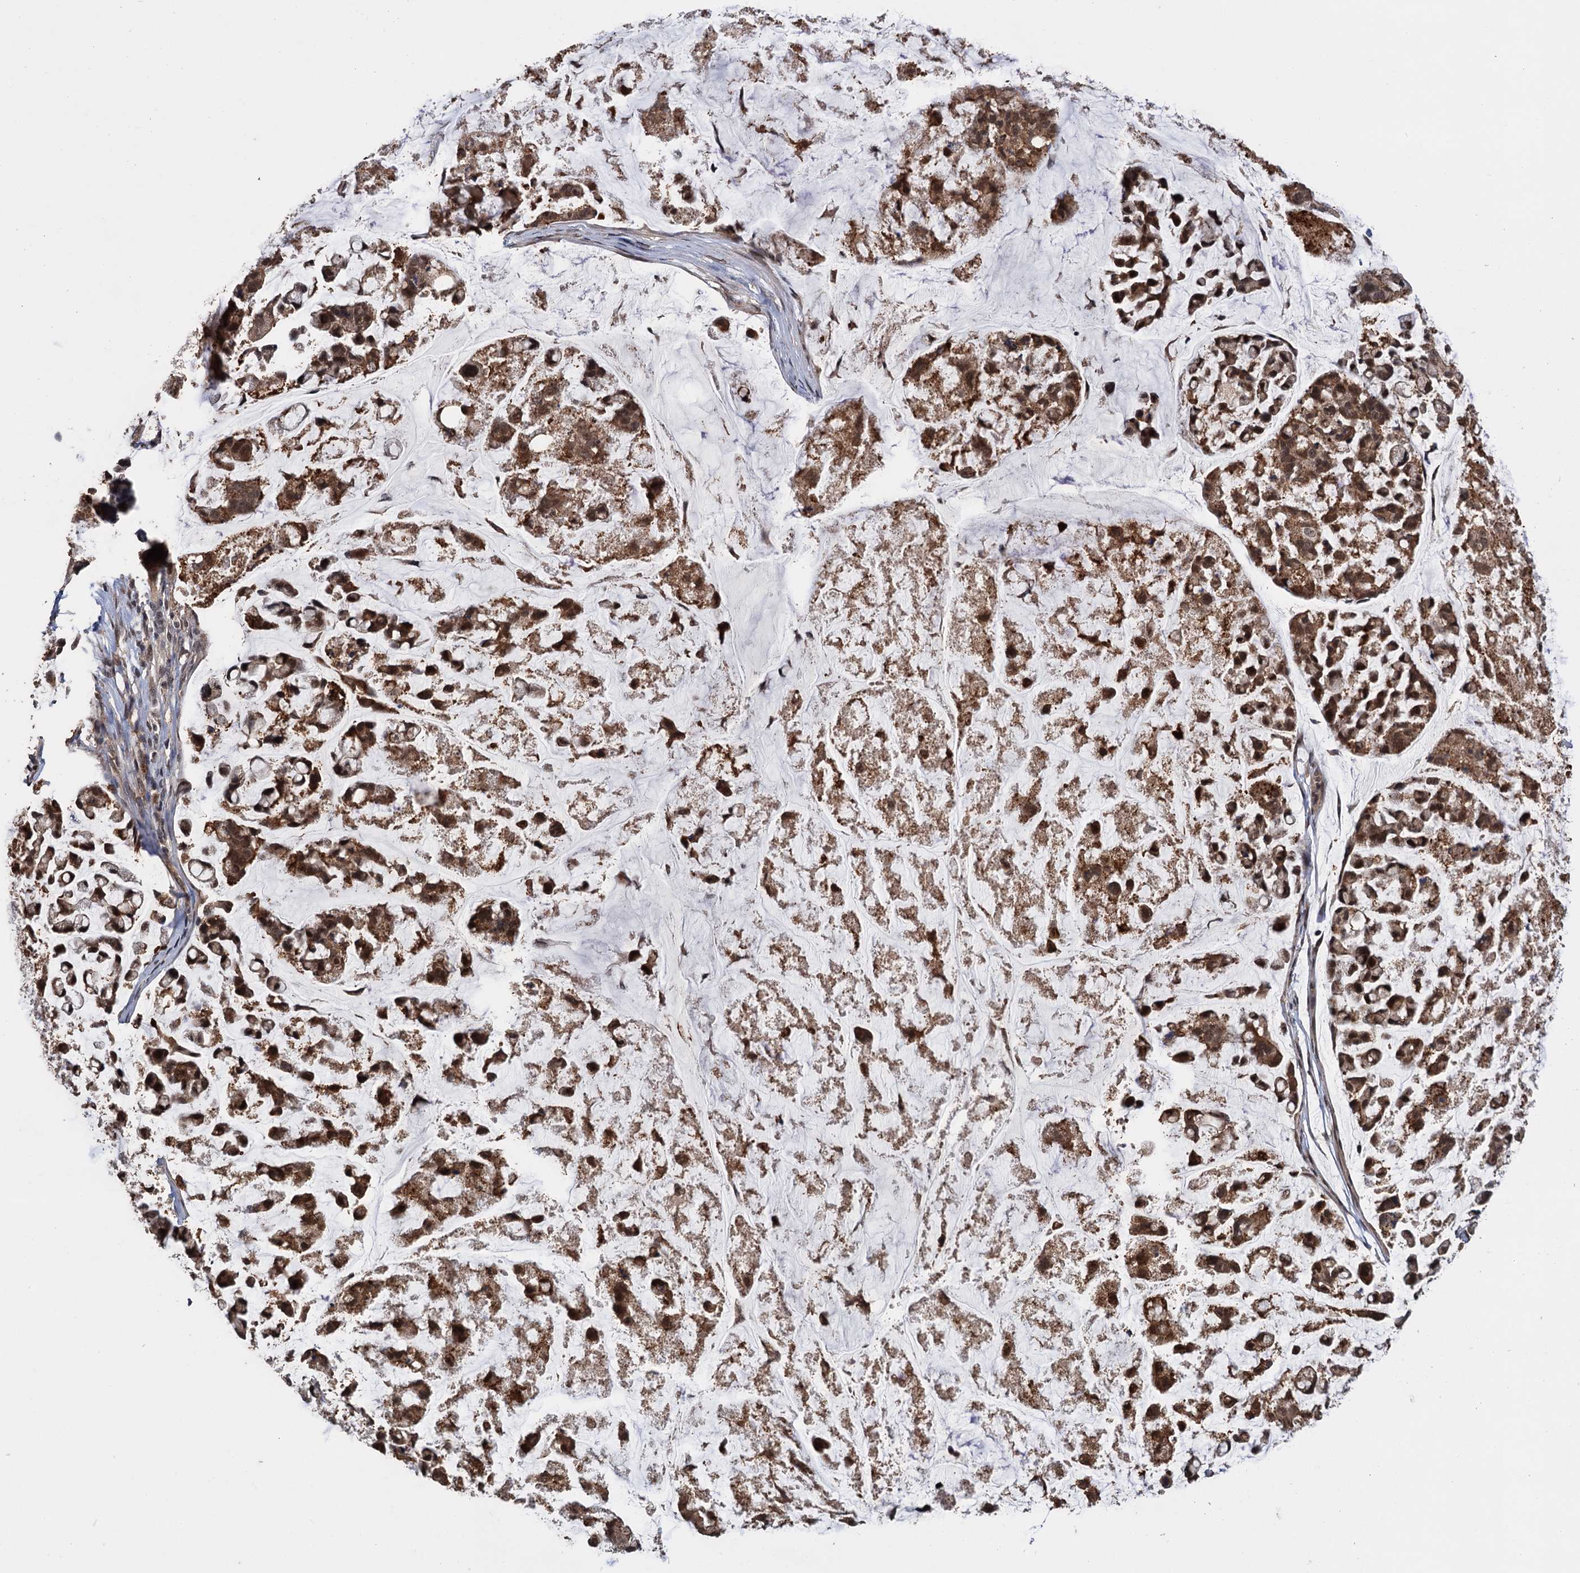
{"staining": {"intensity": "moderate", "quantity": ">75%", "location": "cytoplasmic/membranous,nuclear"}, "tissue": "stomach cancer", "cell_type": "Tumor cells", "image_type": "cancer", "snomed": [{"axis": "morphology", "description": "Adenocarcinoma, NOS"}, {"axis": "topography", "description": "Stomach, lower"}], "caption": "Immunohistochemistry of stomach adenocarcinoma displays medium levels of moderate cytoplasmic/membranous and nuclear staining in about >75% of tumor cells. The staining is performed using DAB (3,3'-diaminobenzidine) brown chromogen to label protein expression. The nuclei are counter-stained blue using hematoxylin.", "gene": "KANSL2", "patient": {"sex": "male", "age": 67}}